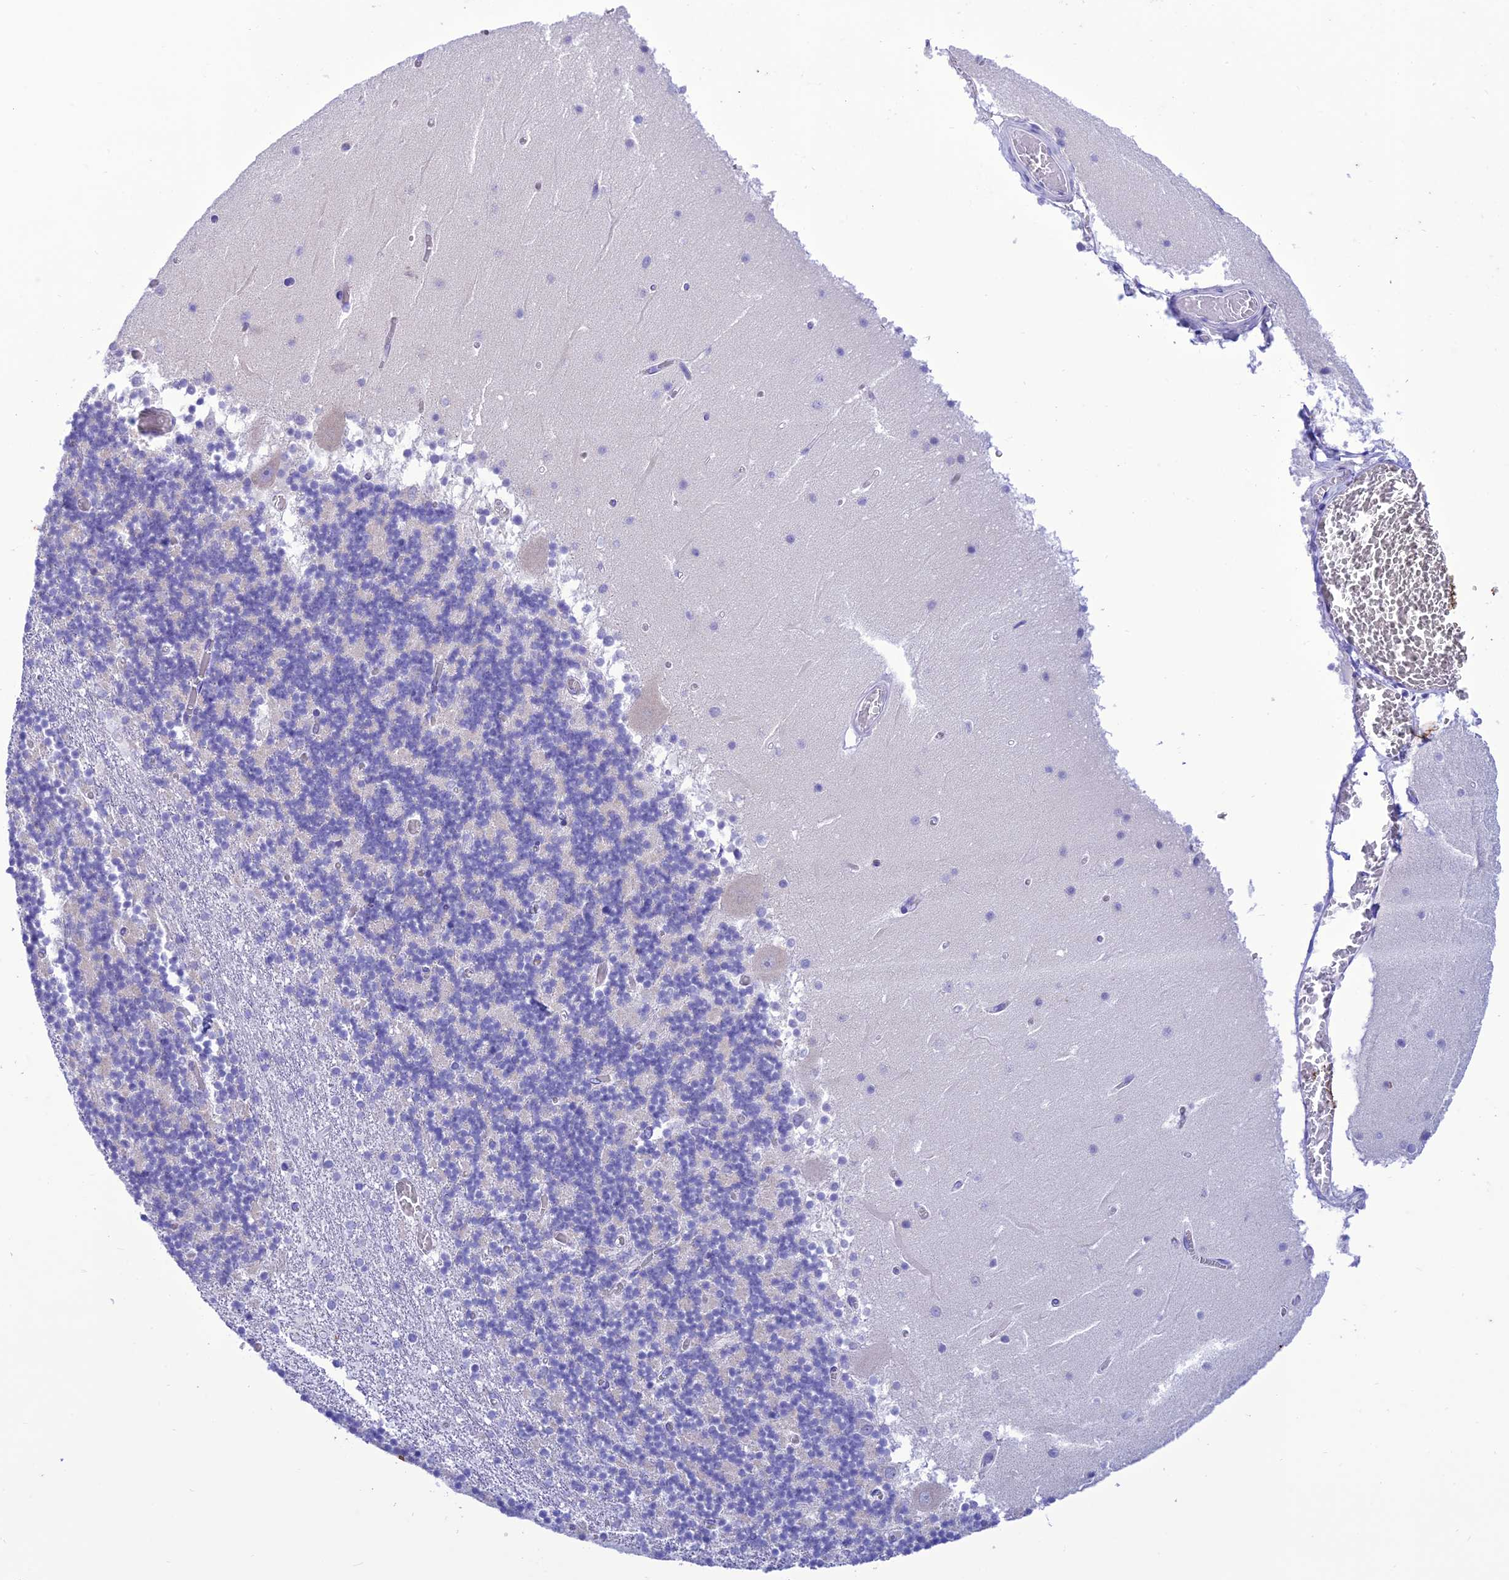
{"staining": {"intensity": "negative", "quantity": "none", "location": "none"}, "tissue": "cerebellum", "cell_type": "Cells in granular layer", "image_type": "normal", "snomed": [{"axis": "morphology", "description": "Normal tissue, NOS"}, {"axis": "topography", "description": "Cerebellum"}], "caption": "This is an immunohistochemistry image of benign human cerebellum. There is no positivity in cells in granular layer.", "gene": "VPS52", "patient": {"sex": "female", "age": 28}}